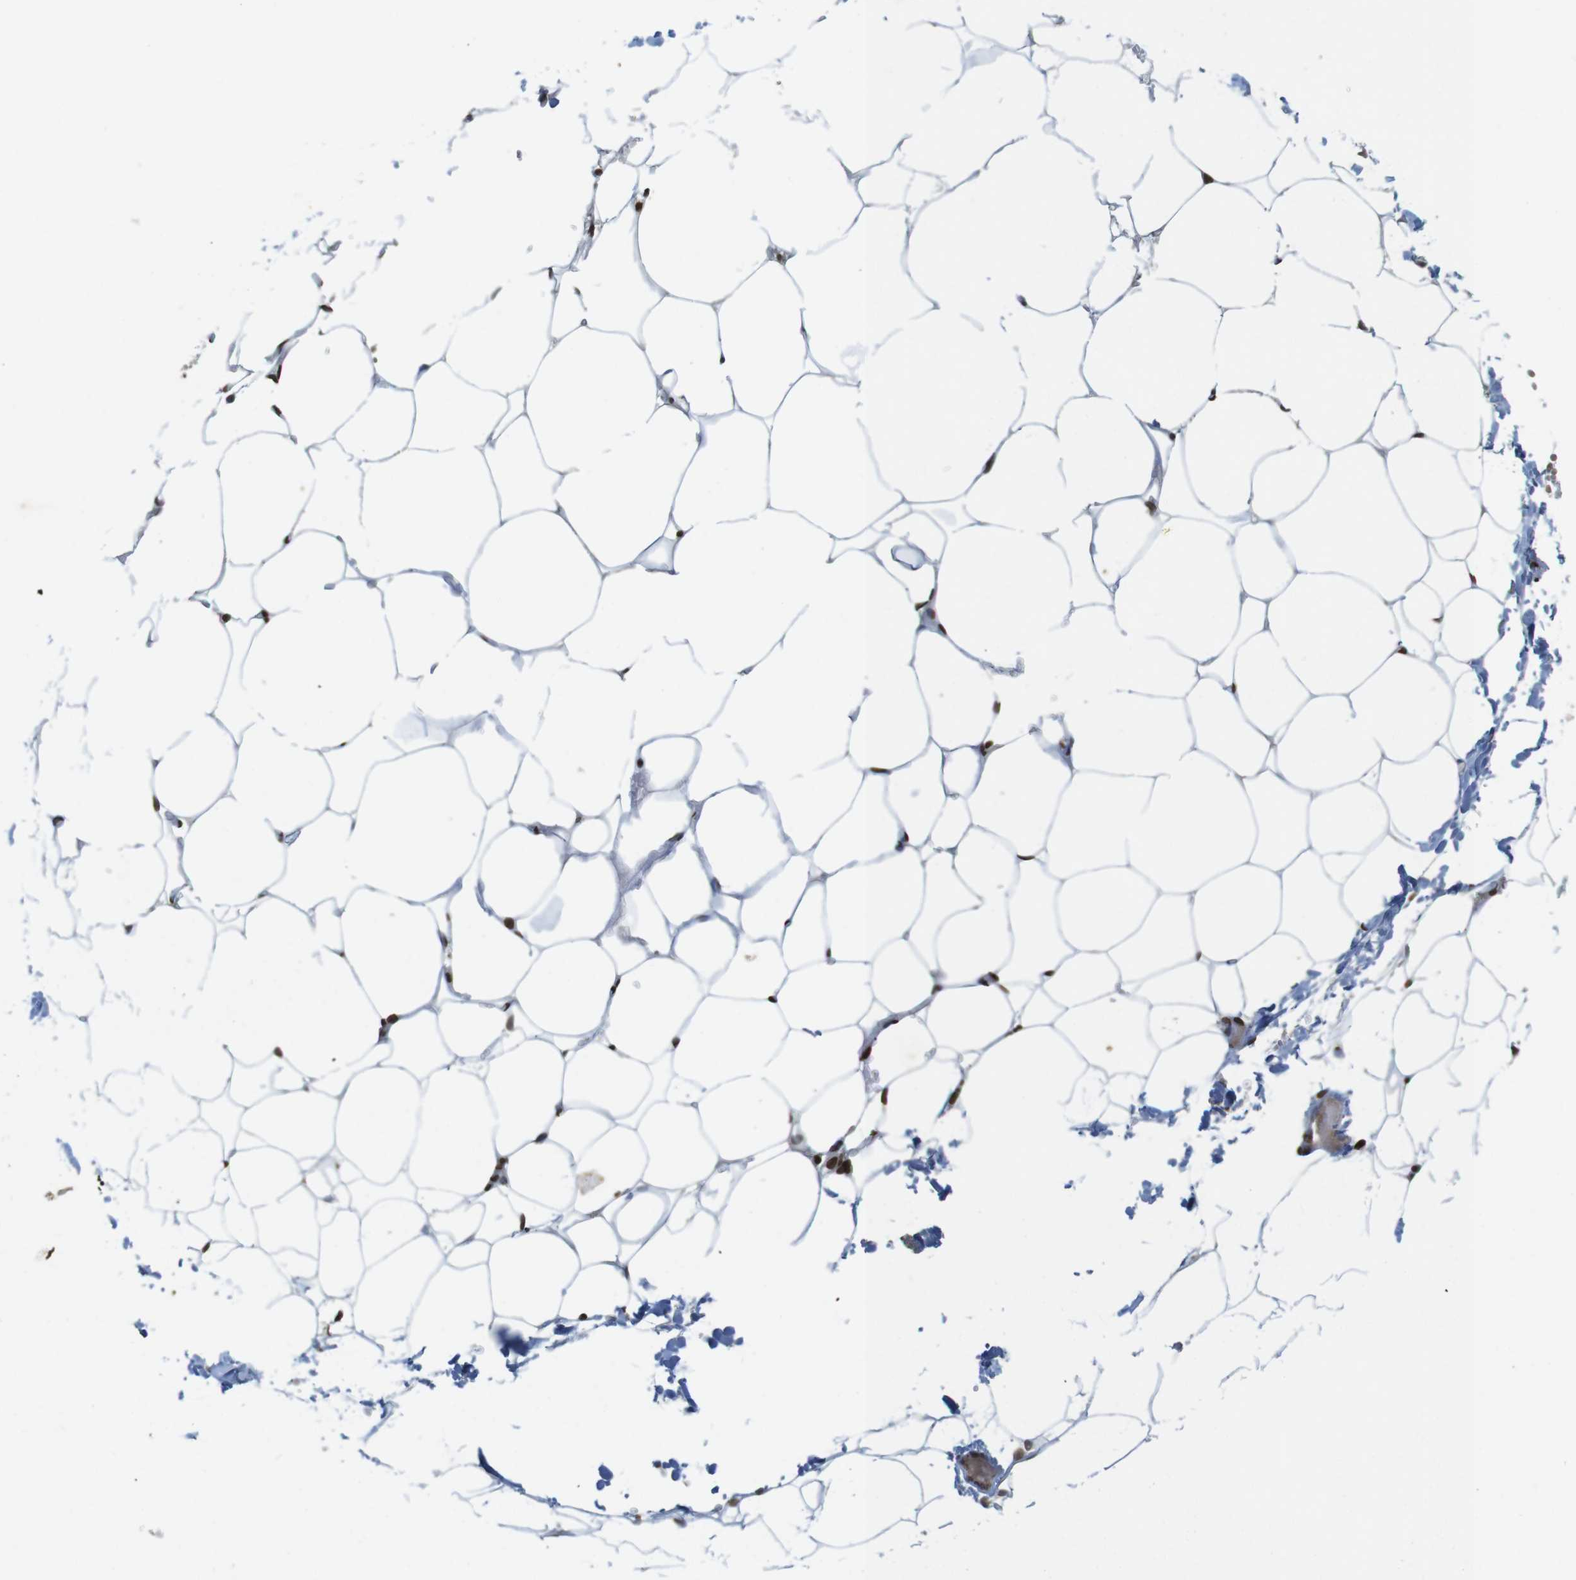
{"staining": {"intensity": "strong", "quantity": ">75%", "location": "nuclear"}, "tissue": "adipose tissue", "cell_type": "Adipocytes", "image_type": "normal", "snomed": [{"axis": "morphology", "description": "Normal tissue, NOS"}, {"axis": "topography", "description": "Breast"}, {"axis": "topography", "description": "Adipose tissue"}], "caption": "Adipose tissue stained with immunohistochemistry (IHC) shows strong nuclear staining in approximately >75% of adipocytes. (Brightfield microscopy of DAB IHC at high magnification).", "gene": "FOXA3", "patient": {"sex": "female", "age": 25}}